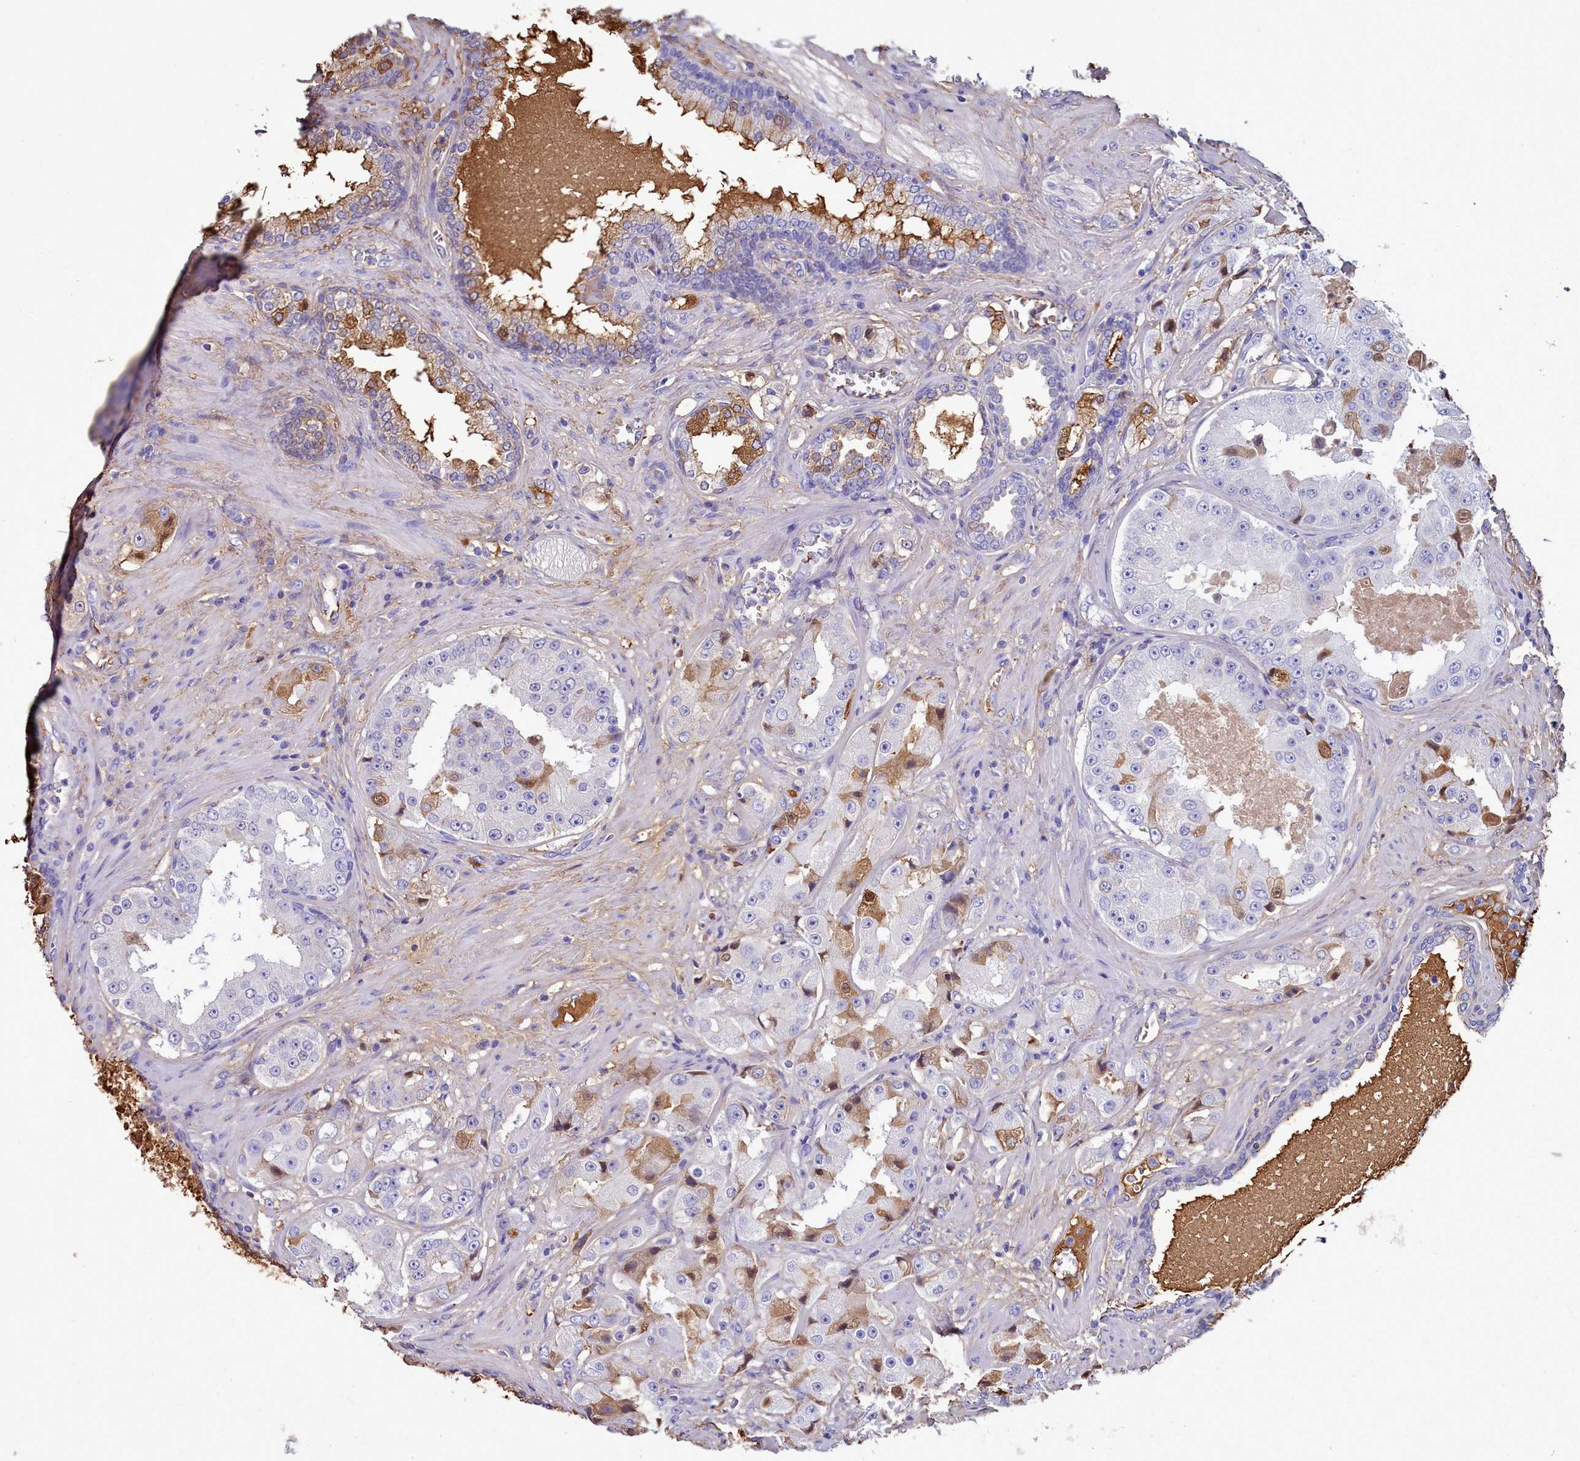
{"staining": {"intensity": "moderate", "quantity": "<25%", "location": "cytoplasmic/membranous,nuclear"}, "tissue": "prostate cancer", "cell_type": "Tumor cells", "image_type": "cancer", "snomed": [{"axis": "morphology", "description": "Adenocarcinoma, High grade"}, {"axis": "topography", "description": "Prostate"}], "caption": "High-magnification brightfield microscopy of high-grade adenocarcinoma (prostate) stained with DAB (brown) and counterstained with hematoxylin (blue). tumor cells exhibit moderate cytoplasmic/membranous and nuclear staining is appreciated in approximately<25% of cells.", "gene": "H1-7", "patient": {"sex": "male", "age": 73}}